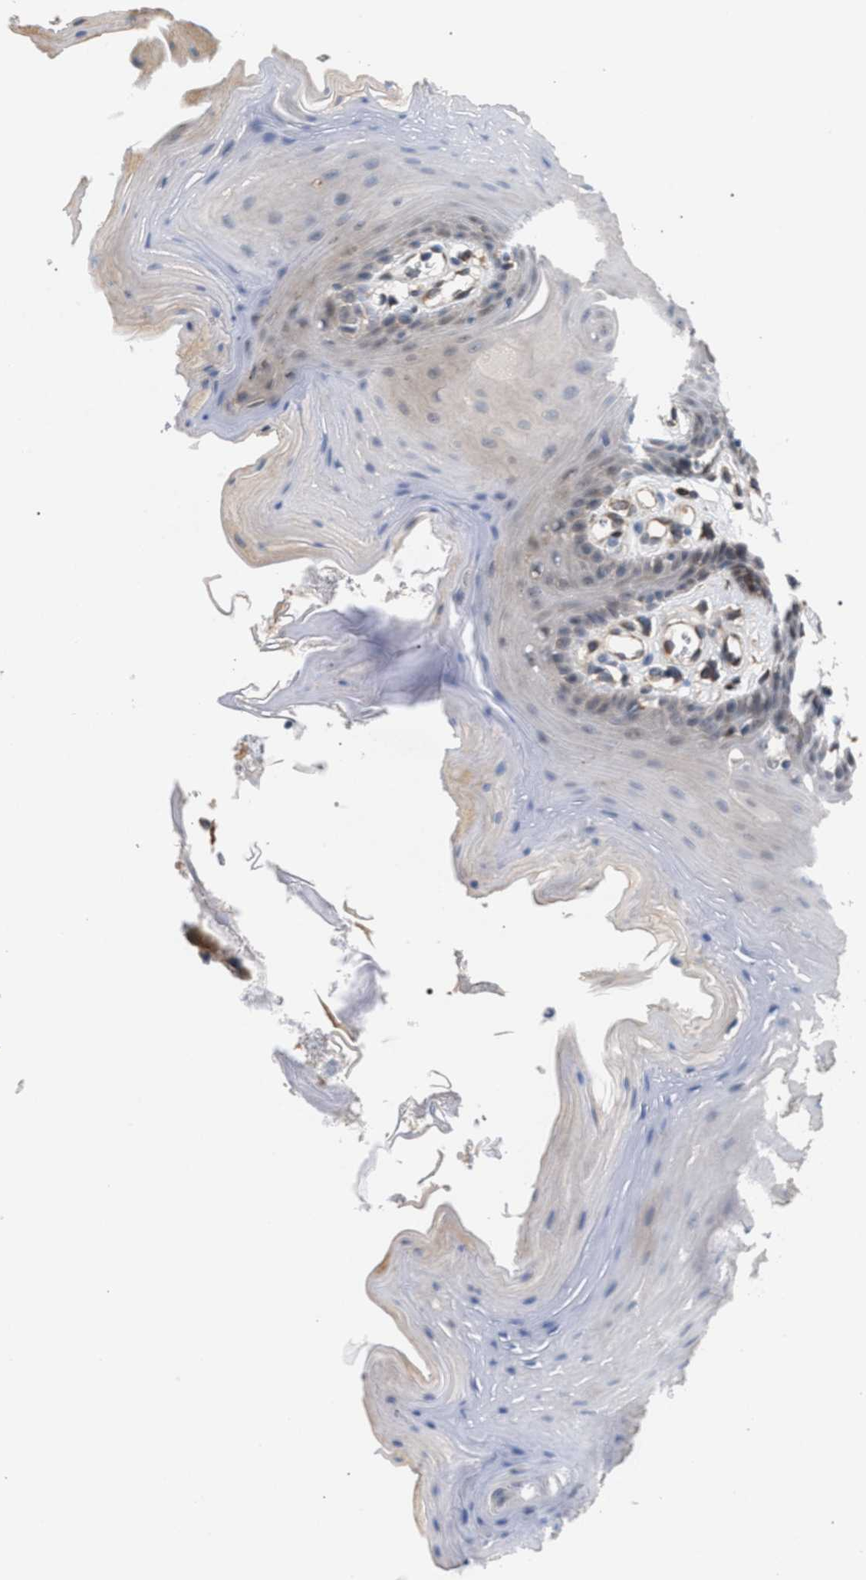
{"staining": {"intensity": "moderate", "quantity": "<25%", "location": "cytoplasmic/membranous,nuclear"}, "tissue": "oral mucosa", "cell_type": "Squamous epithelial cells", "image_type": "normal", "snomed": [{"axis": "morphology", "description": "Normal tissue, NOS"}, {"axis": "morphology", "description": "Squamous cell carcinoma, NOS"}, {"axis": "topography", "description": "Oral tissue"}, {"axis": "topography", "description": "Head-Neck"}], "caption": "Immunohistochemistry (IHC) of normal oral mucosa exhibits low levels of moderate cytoplasmic/membranous,nuclear positivity in about <25% of squamous epithelial cells.", "gene": "GLOD4", "patient": {"sex": "male", "age": 71}}